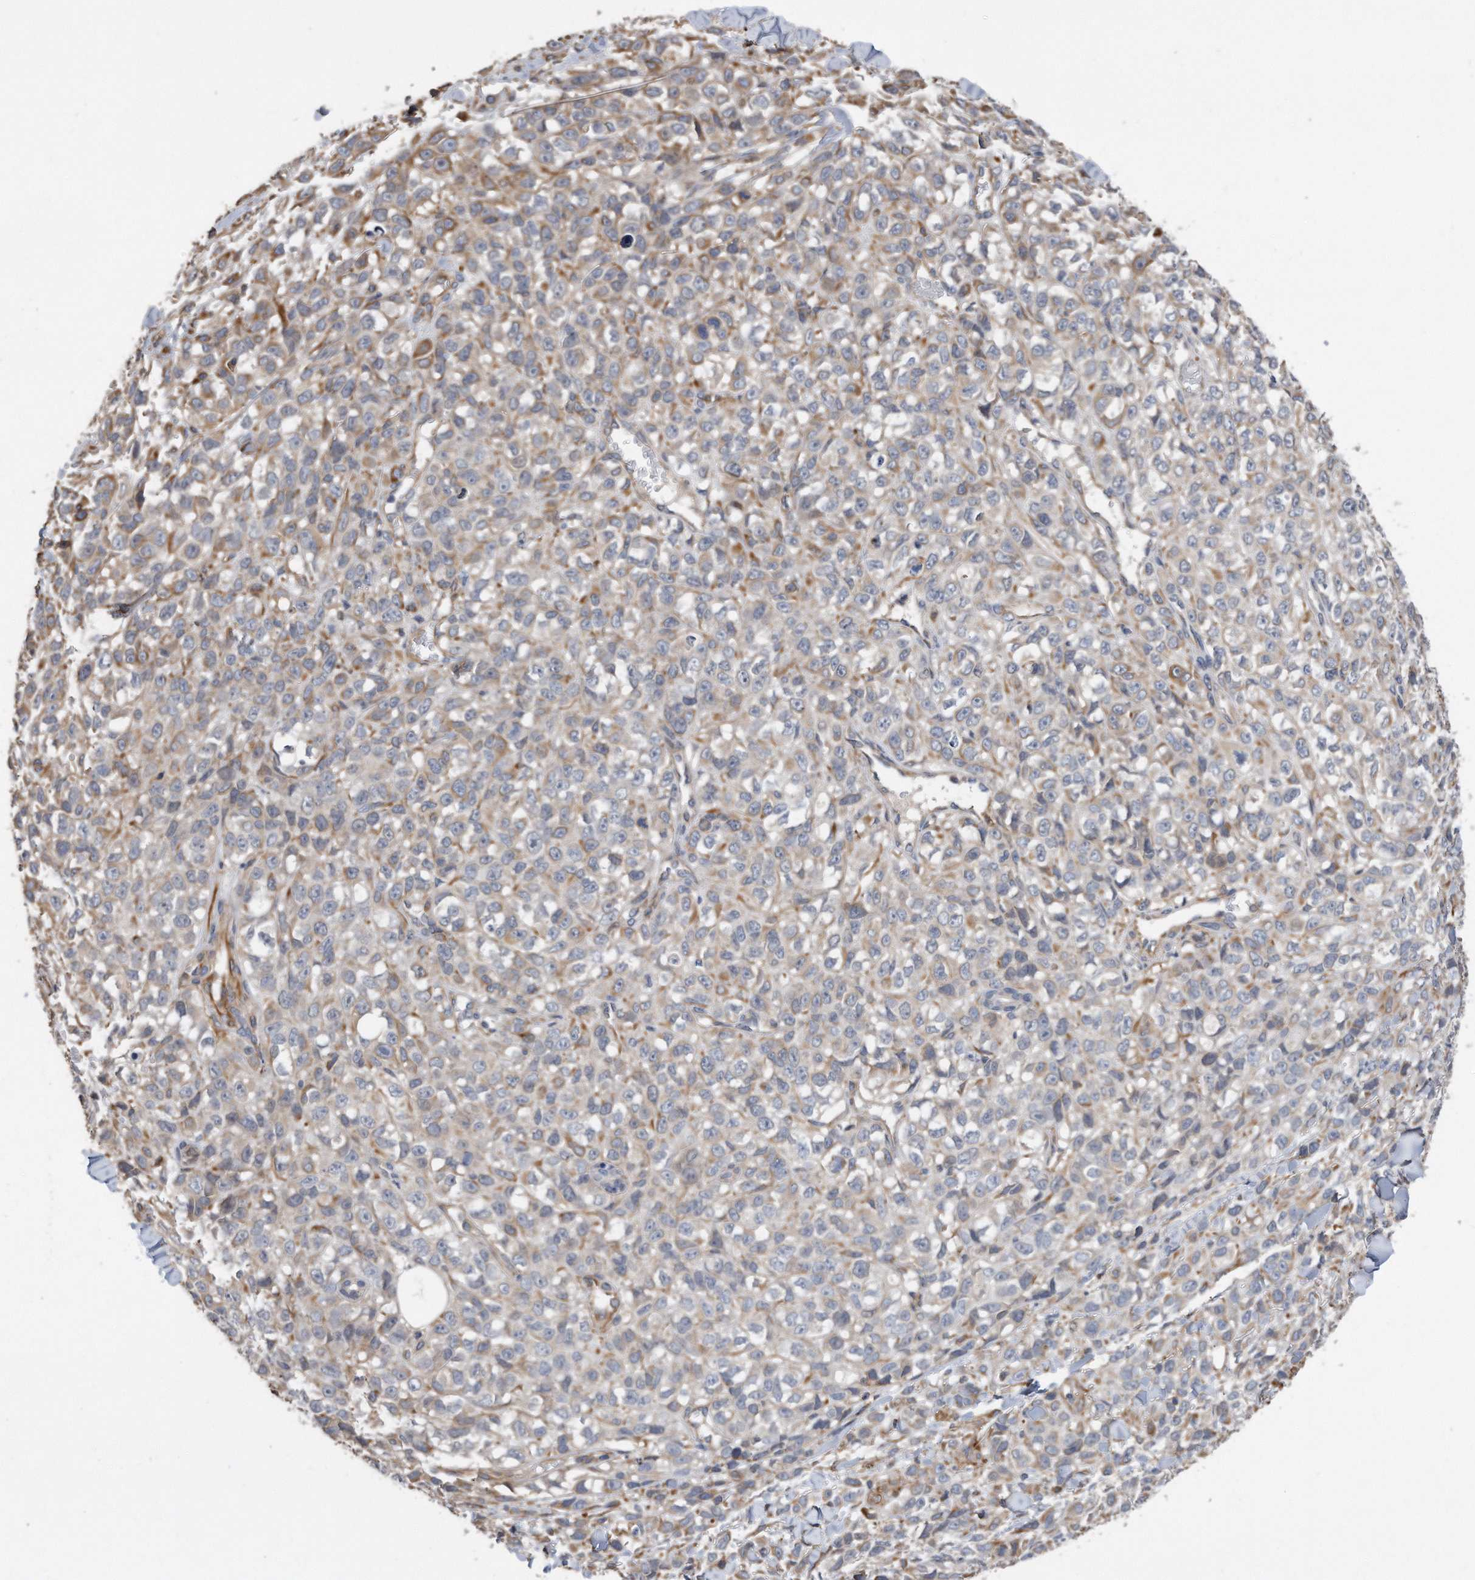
{"staining": {"intensity": "weak", "quantity": "<25%", "location": "cytoplasmic/membranous"}, "tissue": "melanoma", "cell_type": "Tumor cells", "image_type": "cancer", "snomed": [{"axis": "morphology", "description": "Malignant melanoma, Metastatic site"}, {"axis": "topography", "description": "Skin"}], "caption": "An immunohistochemistry image of malignant melanoma (metastatic site) is shown. There is no staining in tumor cells of malignant melanoma (metastatic site).", "gene": "GPC1", "patient": {"sex": "female", "age": 72}}